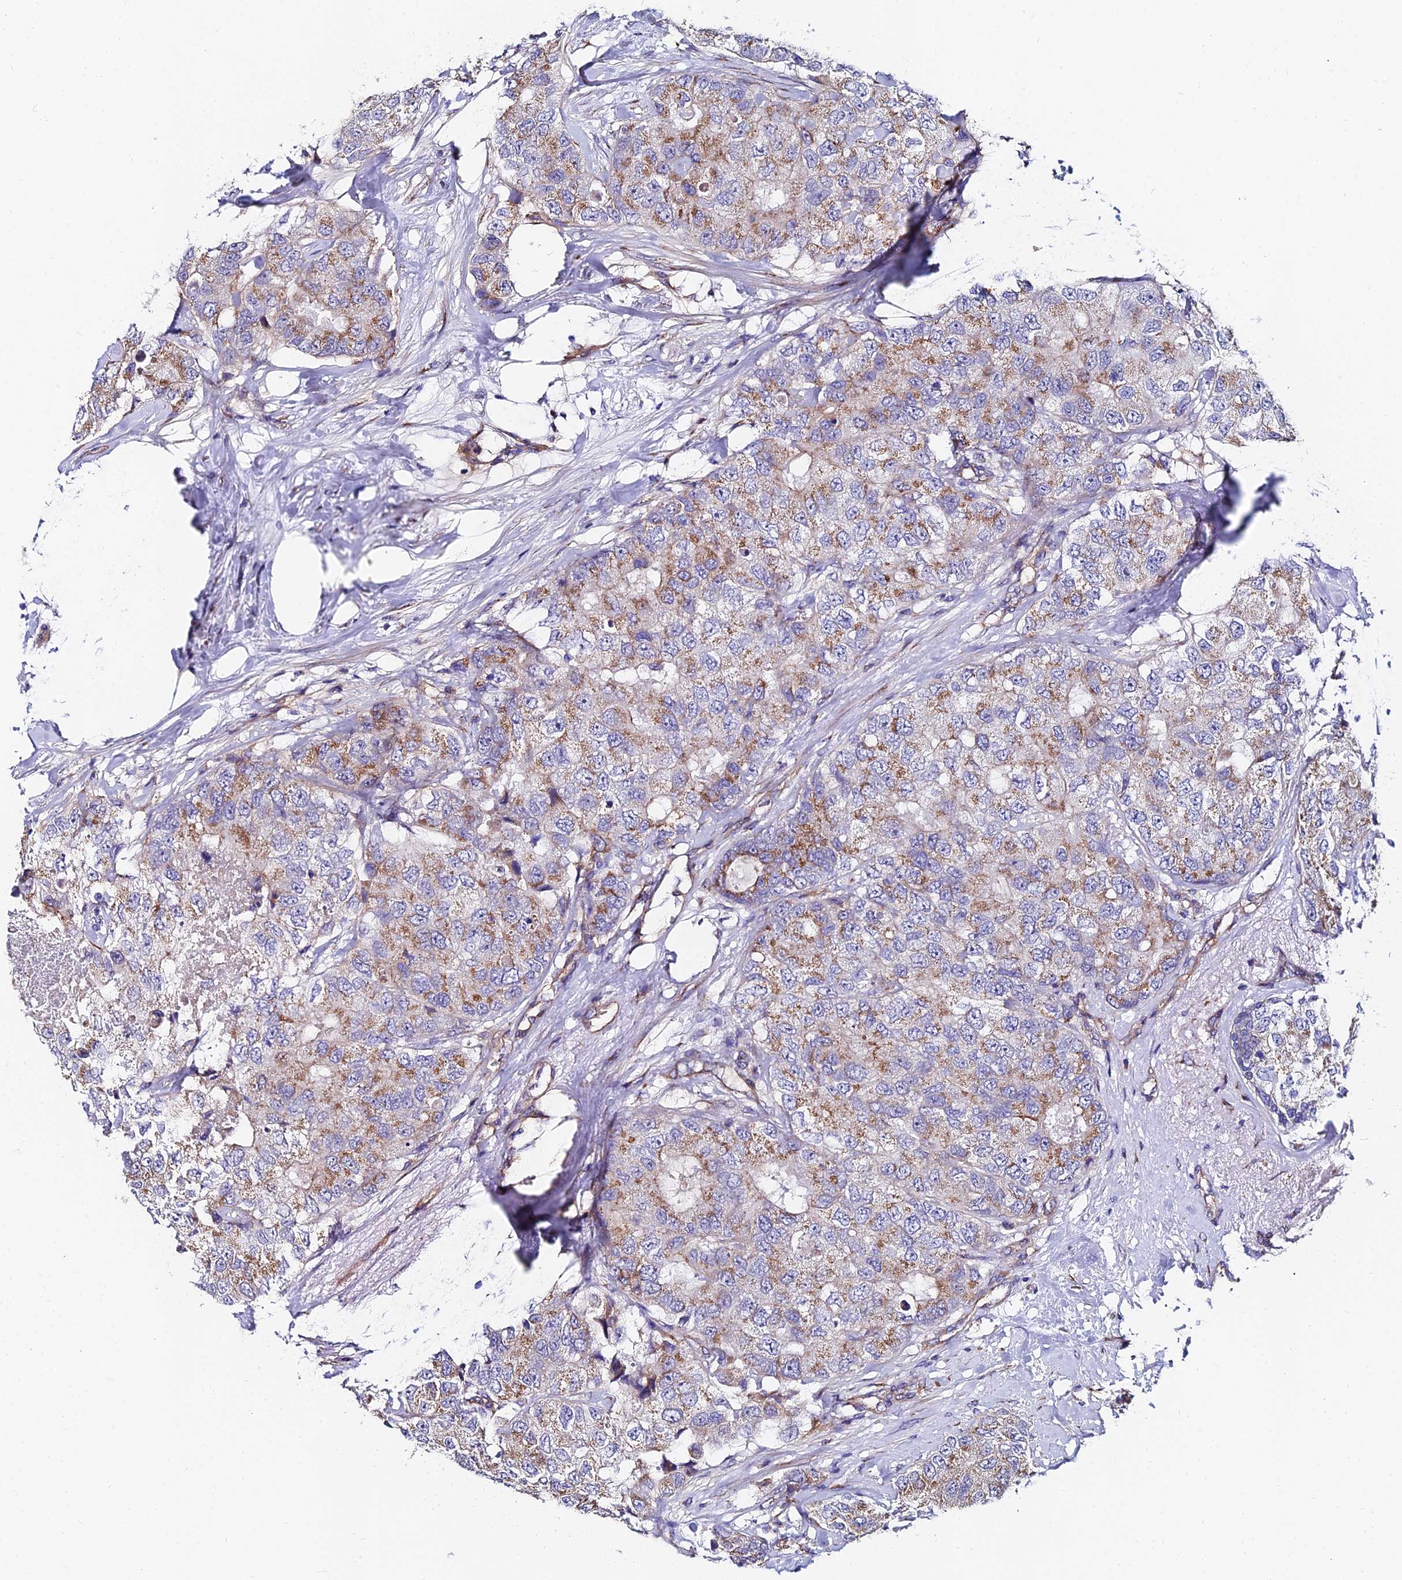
{"staining": {"intensity": "moderate", "quantity": "25%-75%", "location": "cytoplasmic/membranous"}, "tissue": "breast cancer", "cell_type": "Tumor cells", "image_type": "cancer", "snomed": [{"axis": "morphology", "description": "Duct carcinoma"}, {"axis": "topography", "description": "Breast"}], "caption": "Immunohistochemistry photomicrograph of neoplastic tissue: human breast infiltrating ductal carcinoma stained using immunohistochemistry displays medium levels of moderate protein expression localized specifically in the cytoplasmic/membranous of tumor cells, appearing as a cytoplasmic/membranous brown color.", "gene": "ADGRF3", "patient": {"sex": "female", "age": 62}}